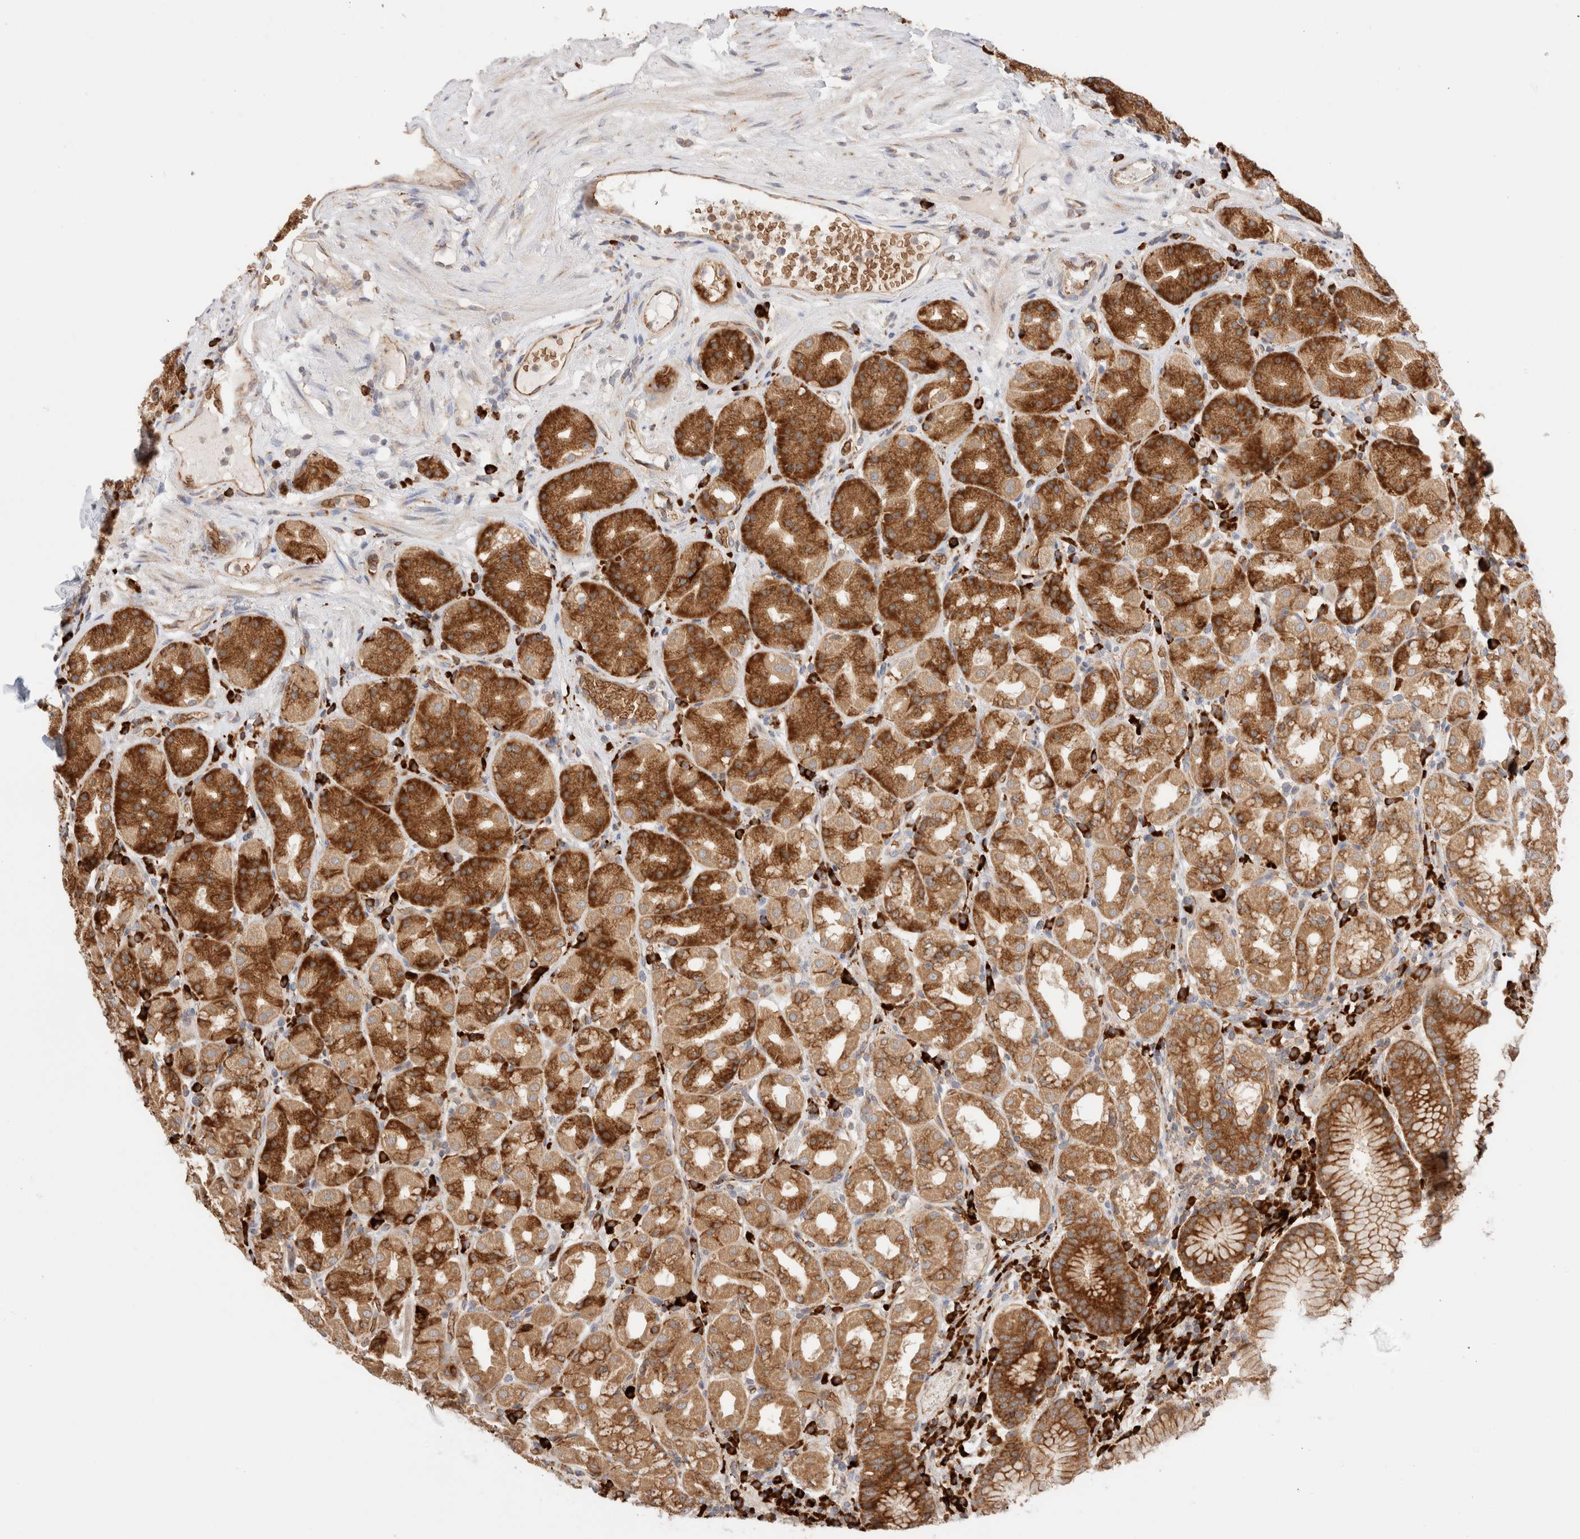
{"staining": {"intensity": "strong", "quantity": ">75%", "location": "cytoplasmic/membranous"}, "tissue": "stomach", "cell_type": "Glandular cells", "image_type": "normal", "snomed": [{"axis": "morphology", "description": "Normal tissue, NOS"}, {"axis": "topography", "description": "Stomach, lower"}], "caption": "Stomach stained with DAB IHC exhibits high levels of strong cytoplasmic/membranous staining in approximately >75% of glandular cells. (IHC, brightfield microscopy, high magnification).", "gene": "UTS2B", "patient": {"sex": "female", "age": 56}}